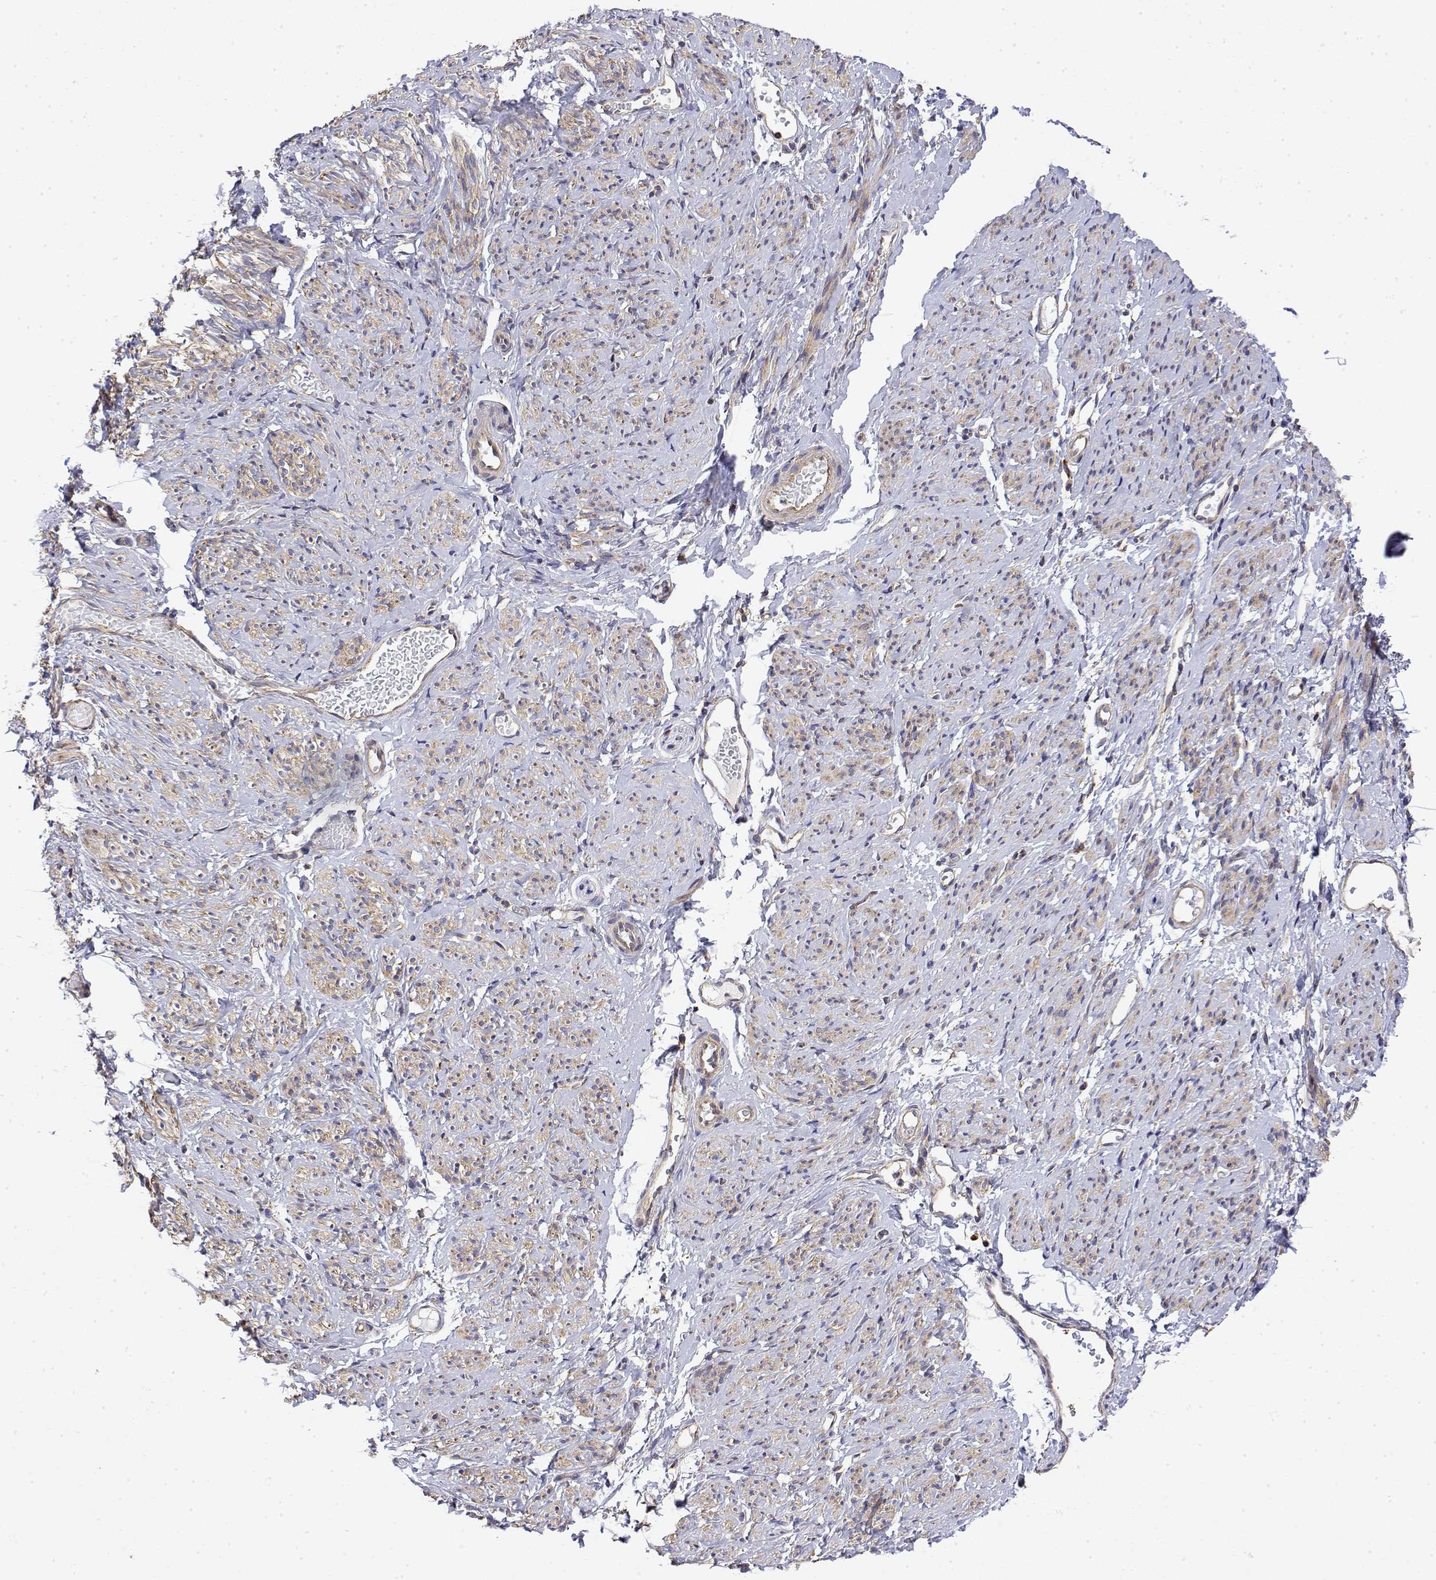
{"staining": {"intensity": "weak", "quantity": "25%-75%", "location": "cytoplasmic/membranous"}, "tissue": "smooth muscle", "cell_type": "Smooth muscle cells", "image_type": "normal", "snomed": [{"axis": "morphology", "description": "Normal tissue, NOS"}, {"axis": "topography", "description": "Smooth muscle"}], "caption": "Immunohistochemistry (DAB) staining of benign smooth muscle demonstrates weak cytoplasmic/membranous protein expression in approximately 25%-75% of smooth muscle cells.", "gene": "EEF1G", "patient": {"sex": "female", "age": 65}}